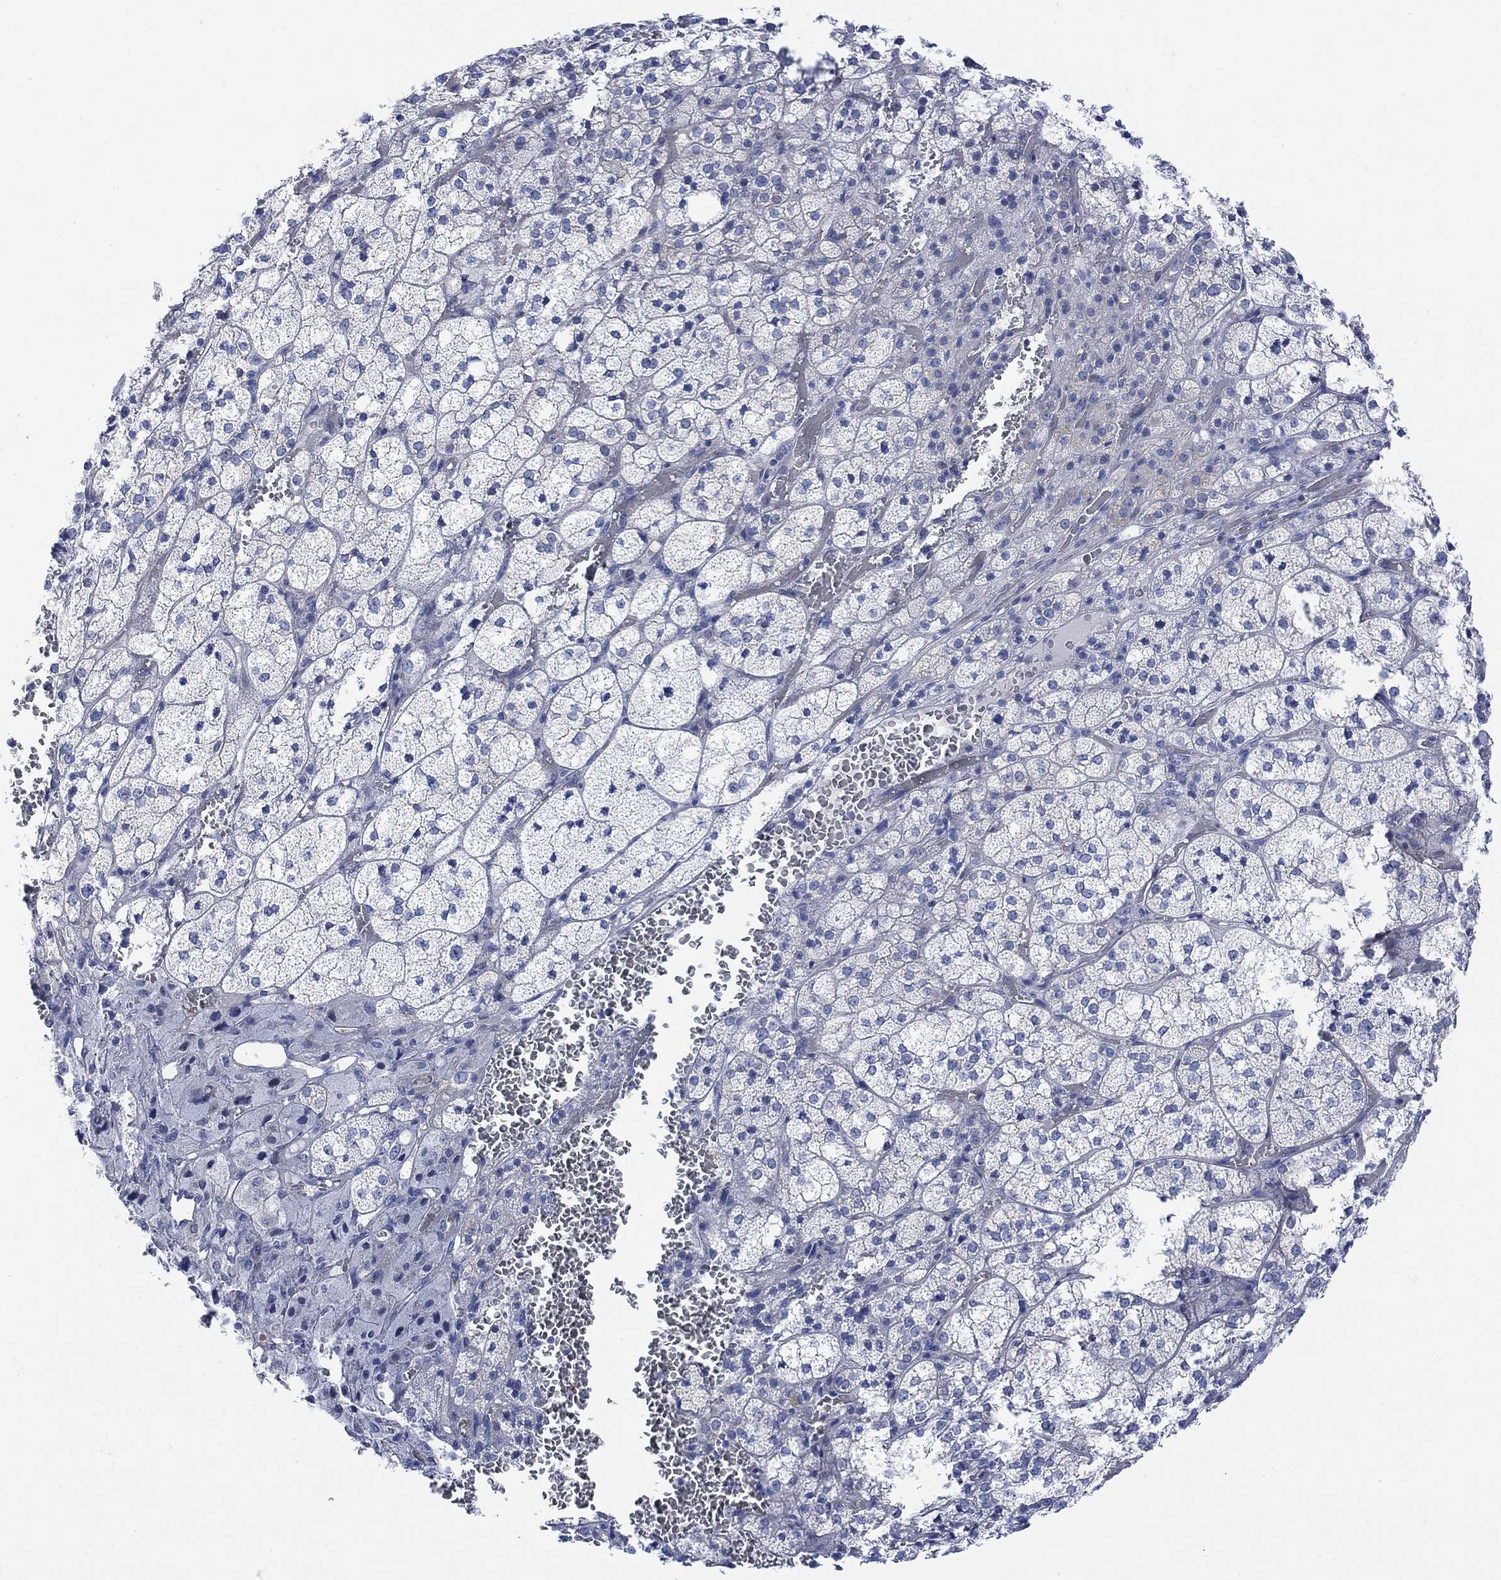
{"staining": {"intensity": "negative", "quantity": "none", "location": "none"}, "tissue": "adrenal gland", "cell_type": "Glandular cells", "image_type": "normal", "snomed": [{"axis": "morphology", "description": "Normal tissue, NOS"}, {"axis": "topography", "description": "Adrenal gland"}], "caption": "The micrograph reveals no significant positivity in glandular cells of adrenal gland.", "gene": "TLDC2", "patient": {"sex": "female", "age": 60}}